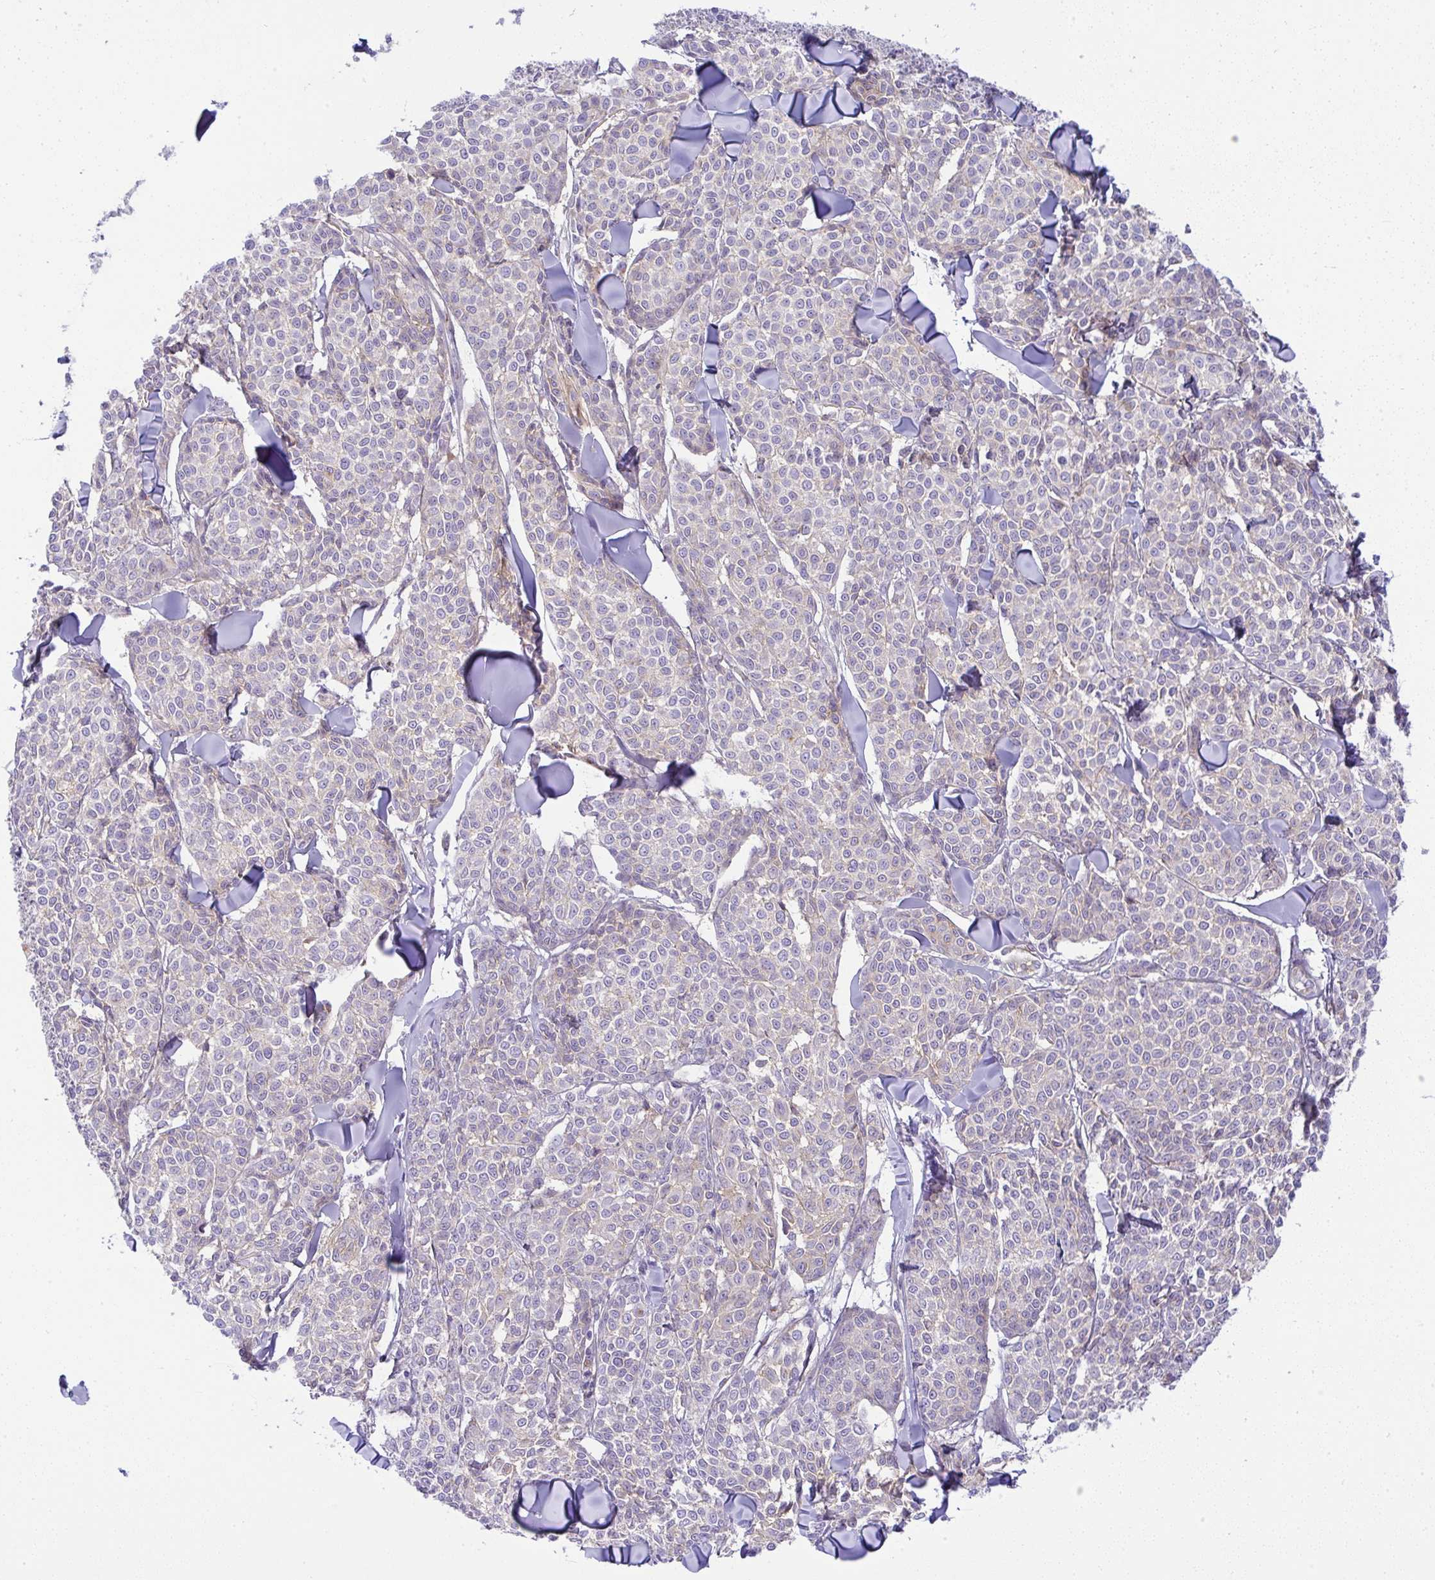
{"staining": {"intensity": "weak", "quantity": "25%-75%", "location": "cytoplasmic/membranous"}, "tissue": "melanoma", "cell_type": "Tumor cells", "image_type": "cancer", "snomed": [{"axis": "morphology", "description": "Malignant melanoma, NOS"}, {"axis": "topography", "description": "Skin"}], "caption": "Brown immunohistochemical staining in melanoma displays weak cytoplasmic/membranous staining in approximately 25%-75% of tumor cells. (Brightfield microscopy of DAB IHC at high magnification).", "gene": "FAM177A1", "patient": {"sex": "male", "age": 46}}